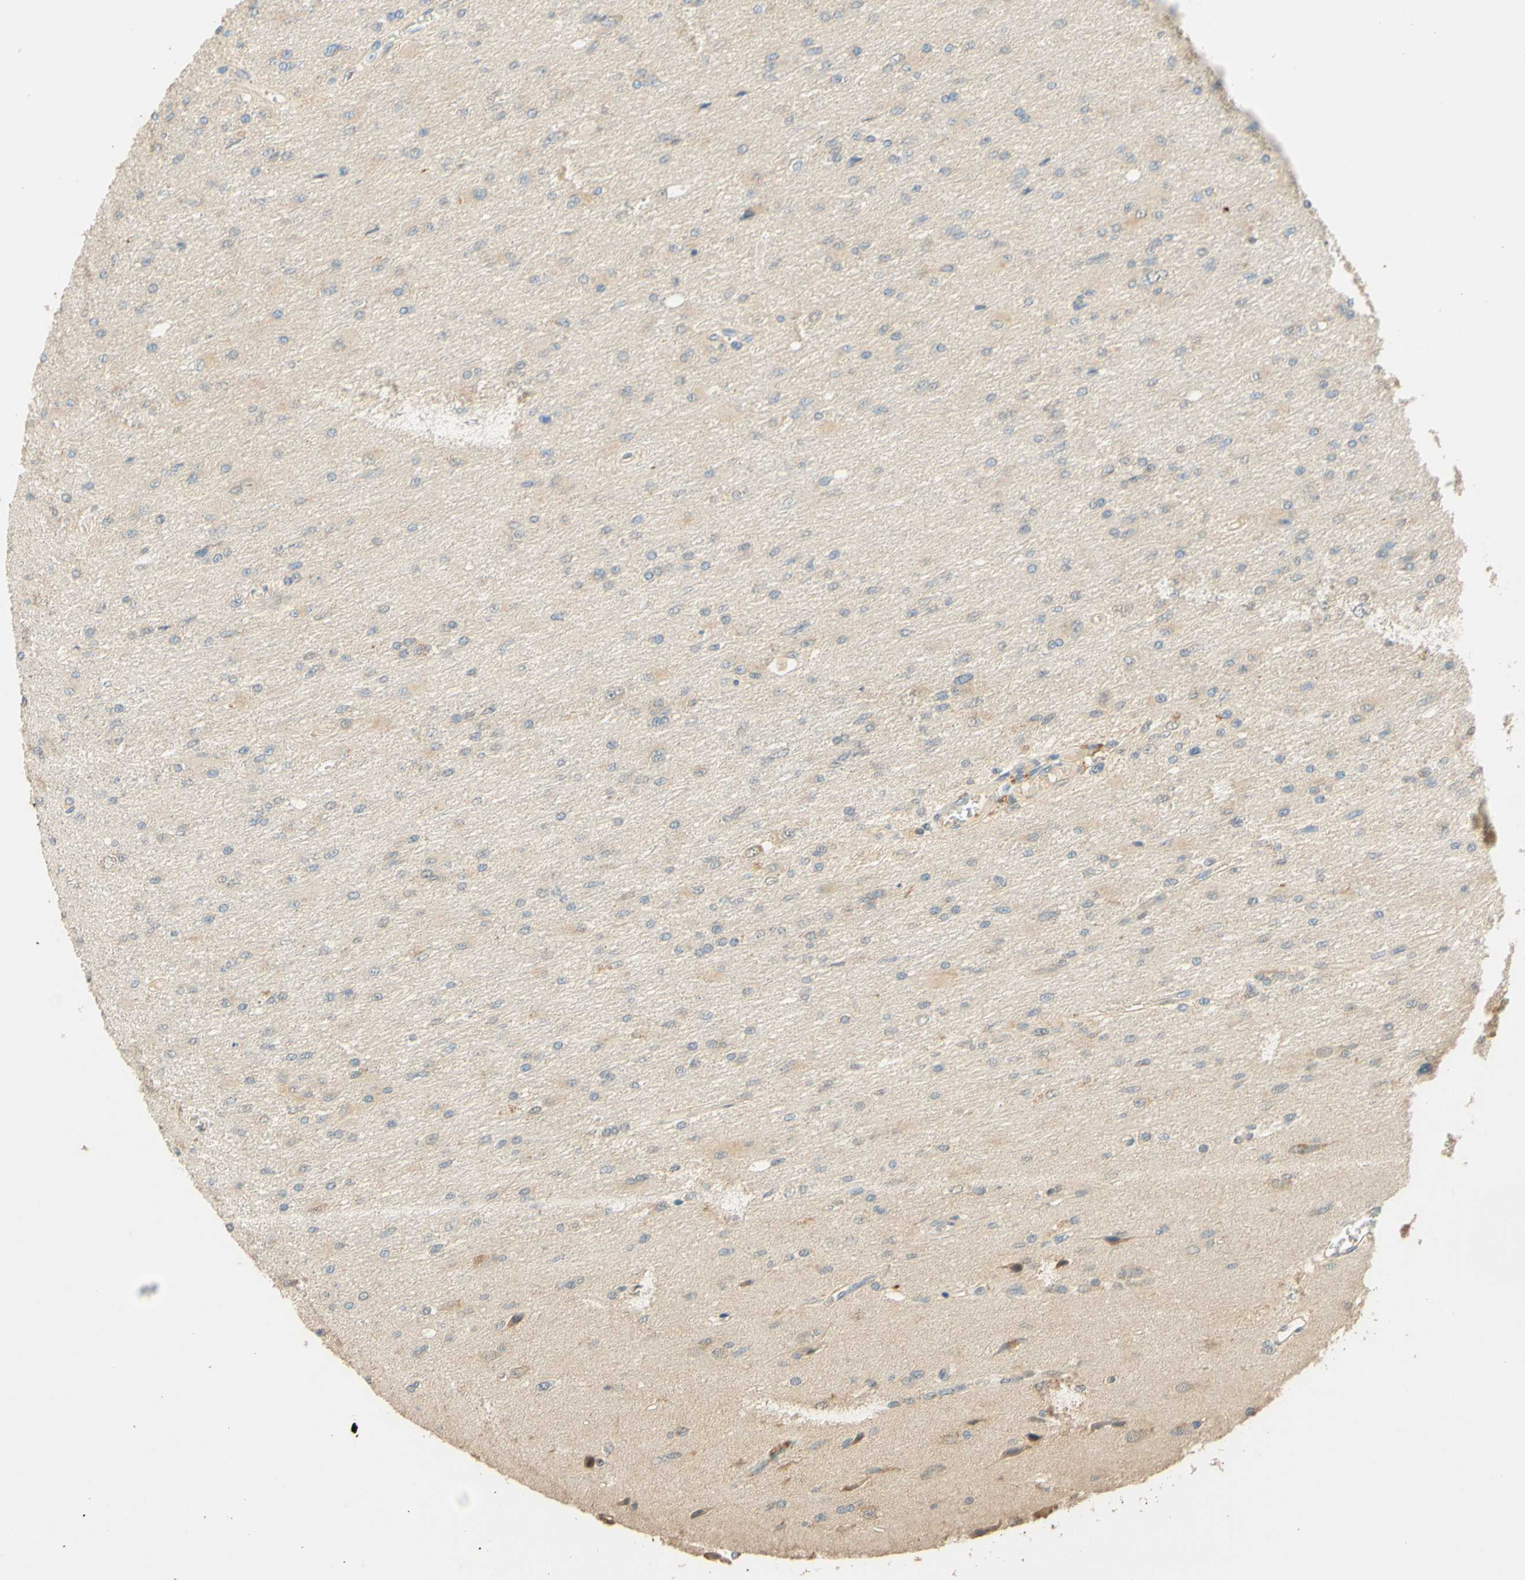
{"staining": {"intensity": "weak", "quantity": "<25%", "location": "cytoplasmic/membranous"}, "tissue": "glioma", "cell_type": "Tumor cells", "image_type": "cancer", "snomed": [{"axis": "morphology", "description": "Glioma, malignant, High grade"}, {"axis": "topography", "description": "Cerebral cortex"}], "caption": "A histopathology image of human high-grade glioma (malignant) is negative for staining in tumor cells. (DAB (3,3'-diaminobenzidine) immunohistochemistry (IHC) visualized using brightfield microscopy, high magnification).", "gene": "ENTREP2", "patient": {"sex": "female", "age": 36}}